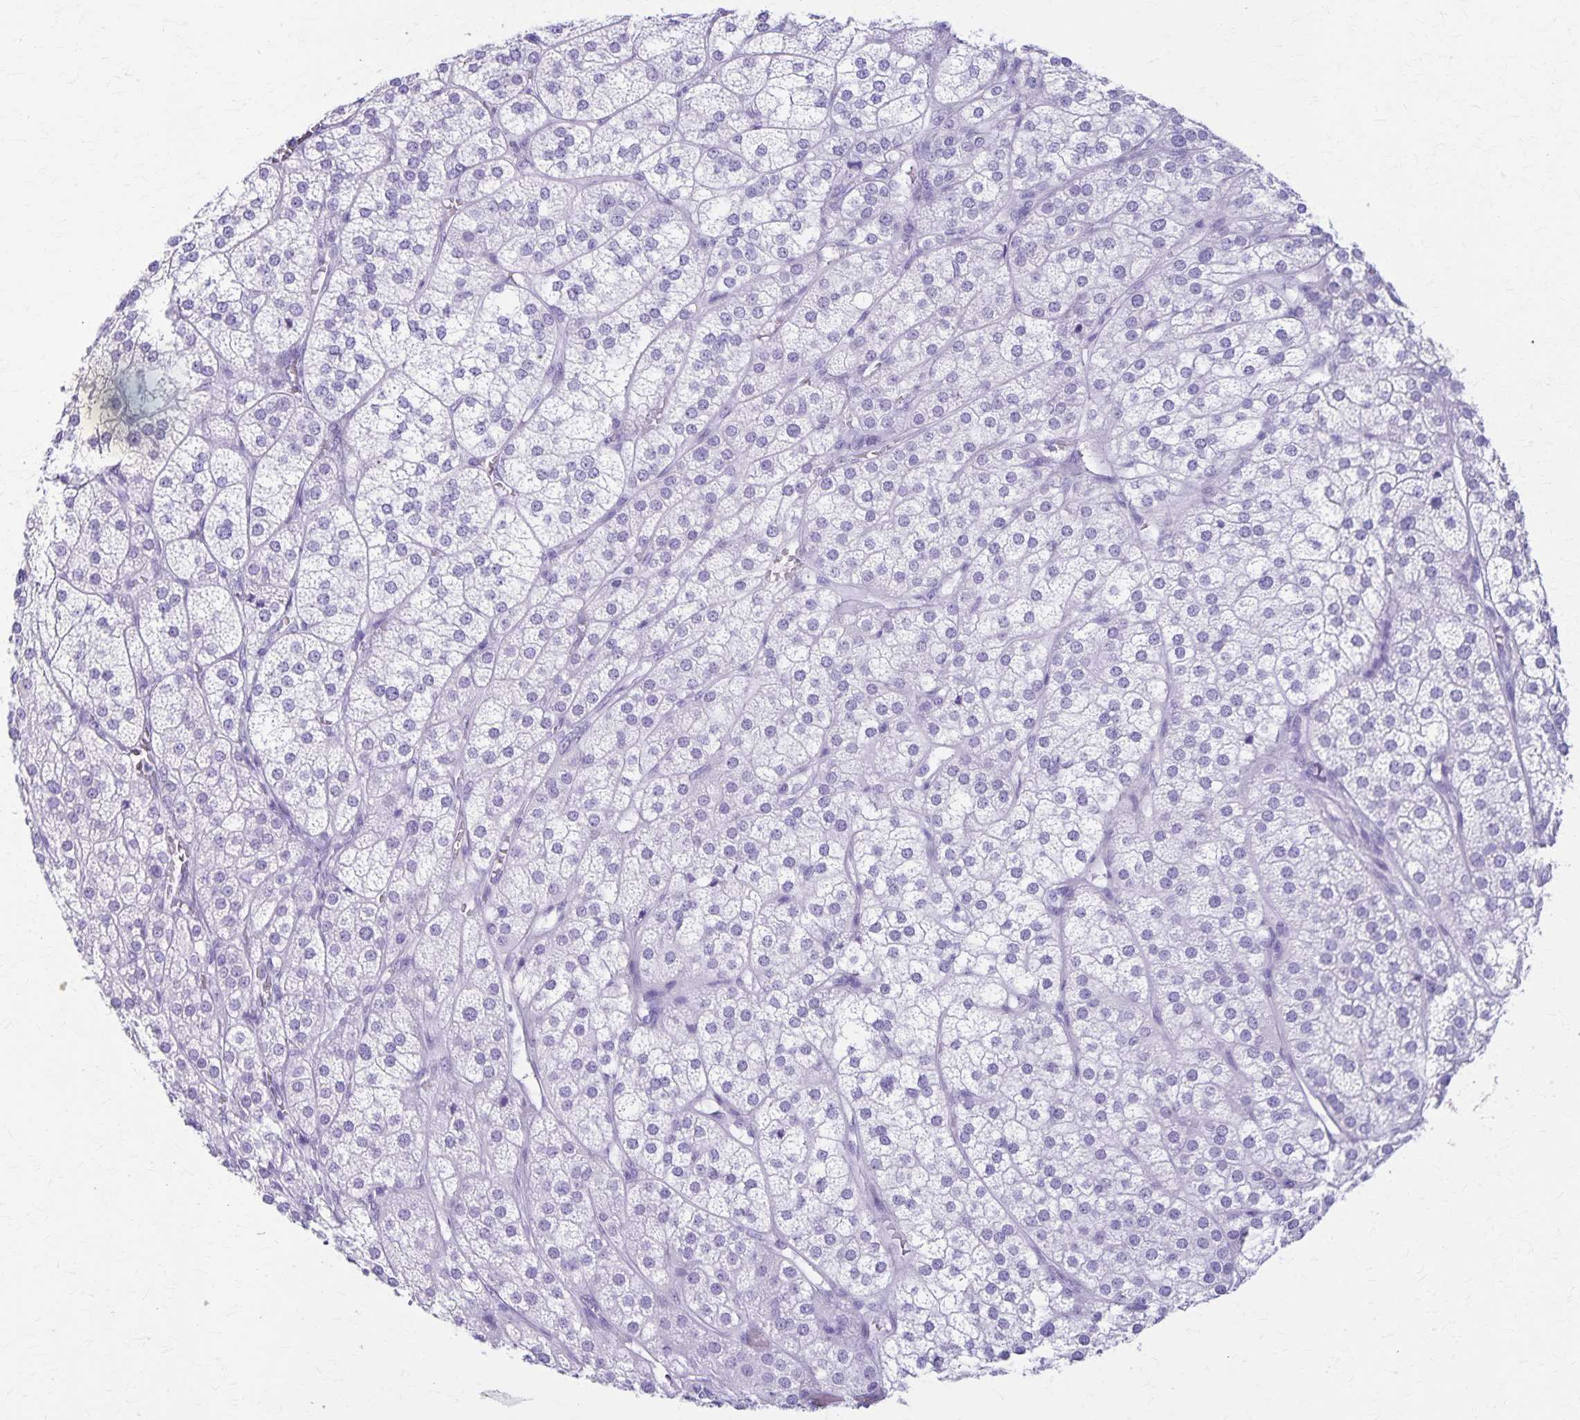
{"staining": {"intensity": "negative", "quantity": "none", "location": "none"}, "tissue": "adrenal gland", "cell_type": "Glandular cells", "image_type": "normal", "snomed": [{"axis": "morphology", "description": "Normal tissue, NOS"}, {"axis": "topography", "description": "Adrenal gland"}], "caption": "Immunohistochemistry (IHC) histopathology image of benign adrenal gland: human adrenal gland stained with DAB (3,3'-diaminobenzidine) displays no significant protein expression in glandular cells. The staining was performed using DAB to visualize the protein expression in brown, while the nuclei were stained in blue with hematoxylin (Magnification: 20x).", "gene": "DEFA5", "patient": {"sex": "female", "age": 60}}